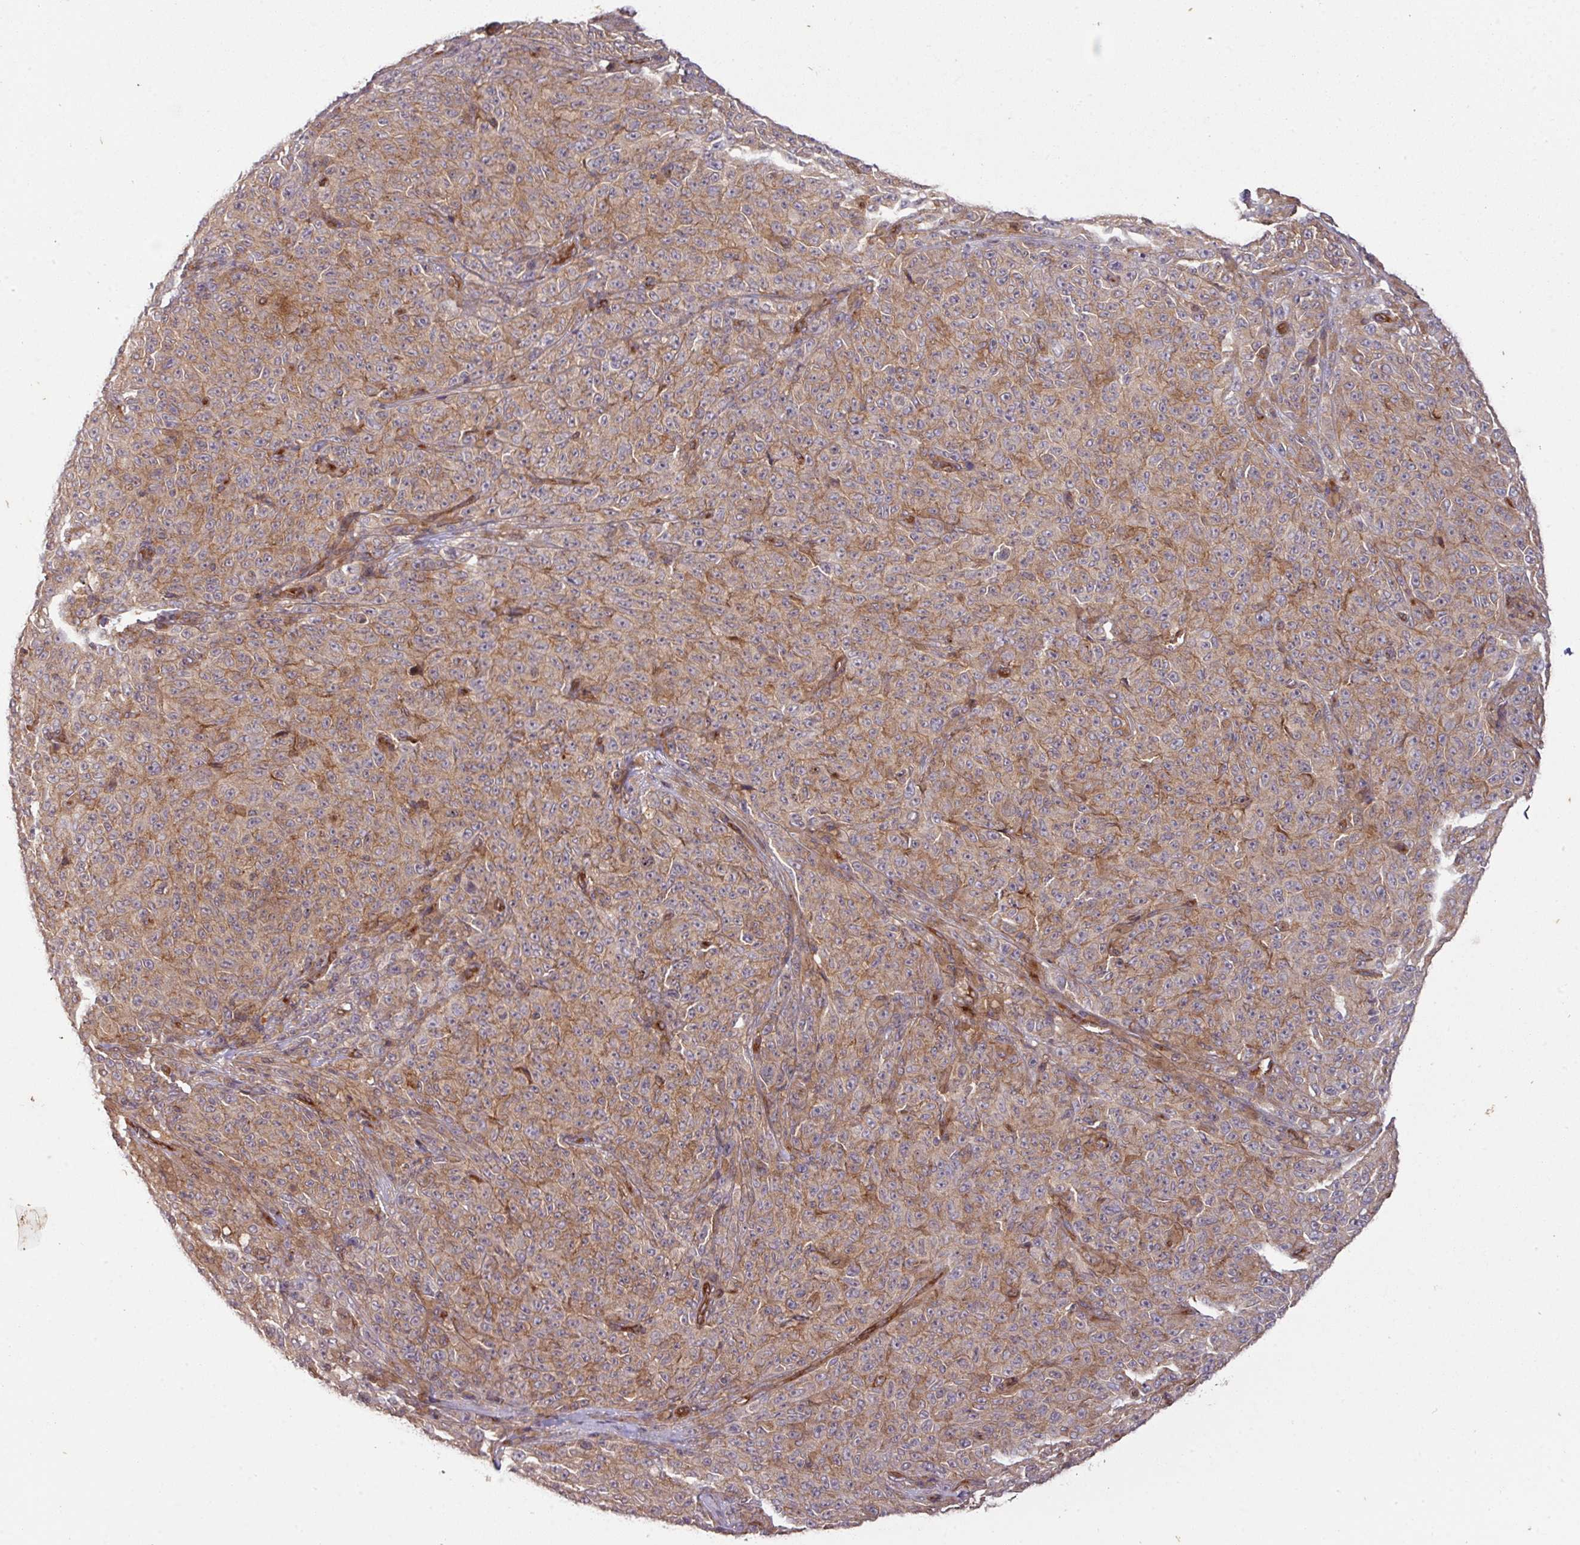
{"staining": {"intensity": "moderate", "quantity": ">75%", "location": "cytoplasmic/membranous"}, "tissue": "melanoma", "cell_type": "Tumor cells", "image_type": "cancer", "snomed": [{"axis": "morphology", "description": "Malignant melanoma, NOS"}, {"axis": "topography", "description": "Skin"}], "caption": "Immunohistochemical staining of melanoma reveals moderate cytoplasmic/membranous protein expression in about >75% of tumor cells.", "gene": "CYFIP2", "patient": {"sex": "female", "age": 82}}